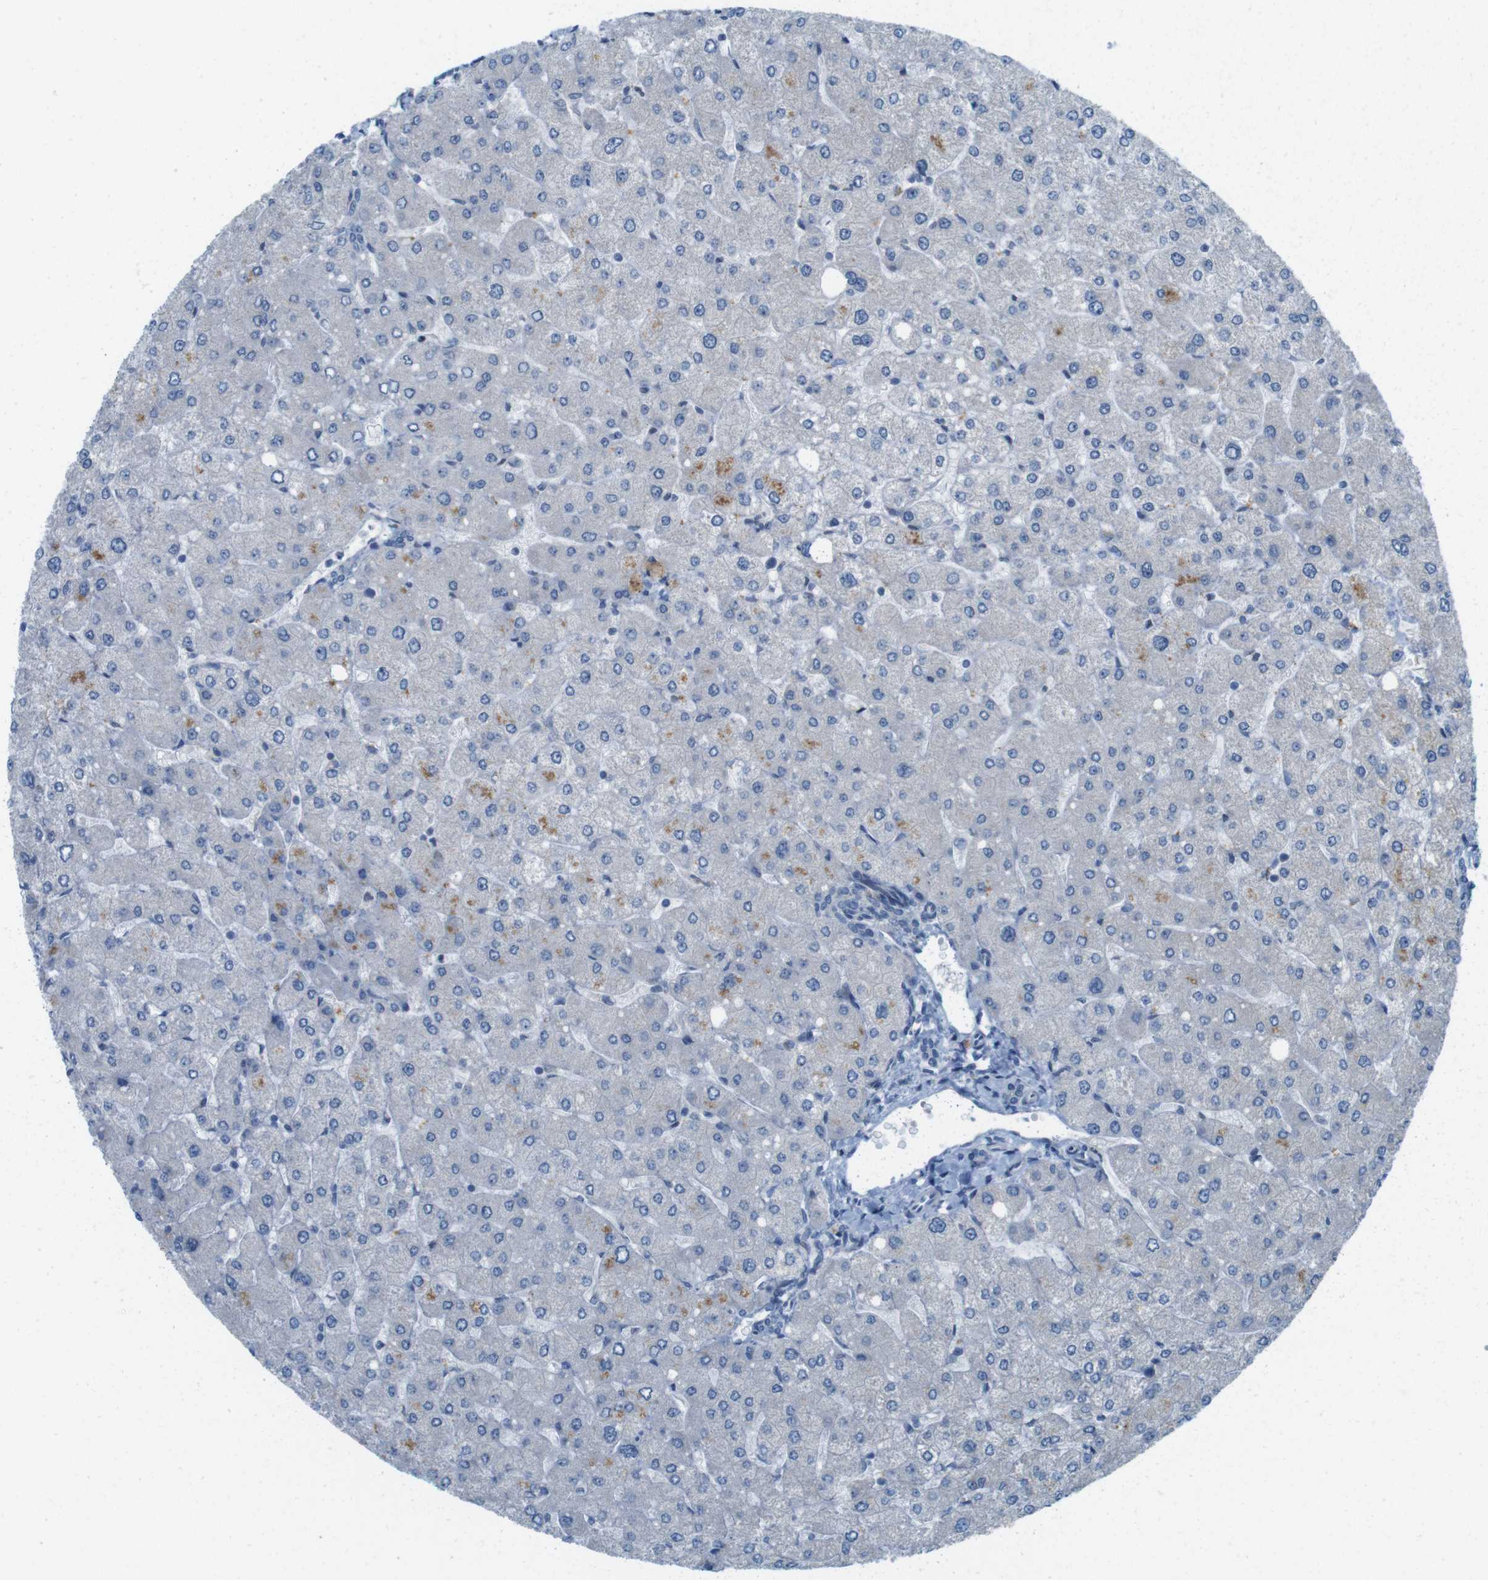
{"staining": {"intensity": "negative", "quantity": "none", "location": "none"}, "tissue": "liver", "cell_type": "Cholangiocytes", "image_type": "normal", "snomed": [{"axis": "morphology", "description": "Normal tissue, NOS"}, {"axis": "topography", "description": "Liver"}], "caption": "Cholangiocytes show no significant protein staining in benign liver. Nuclei are stained in blue.", "gene": "SKI", "patient": {"sex": "male", "age": 55}}